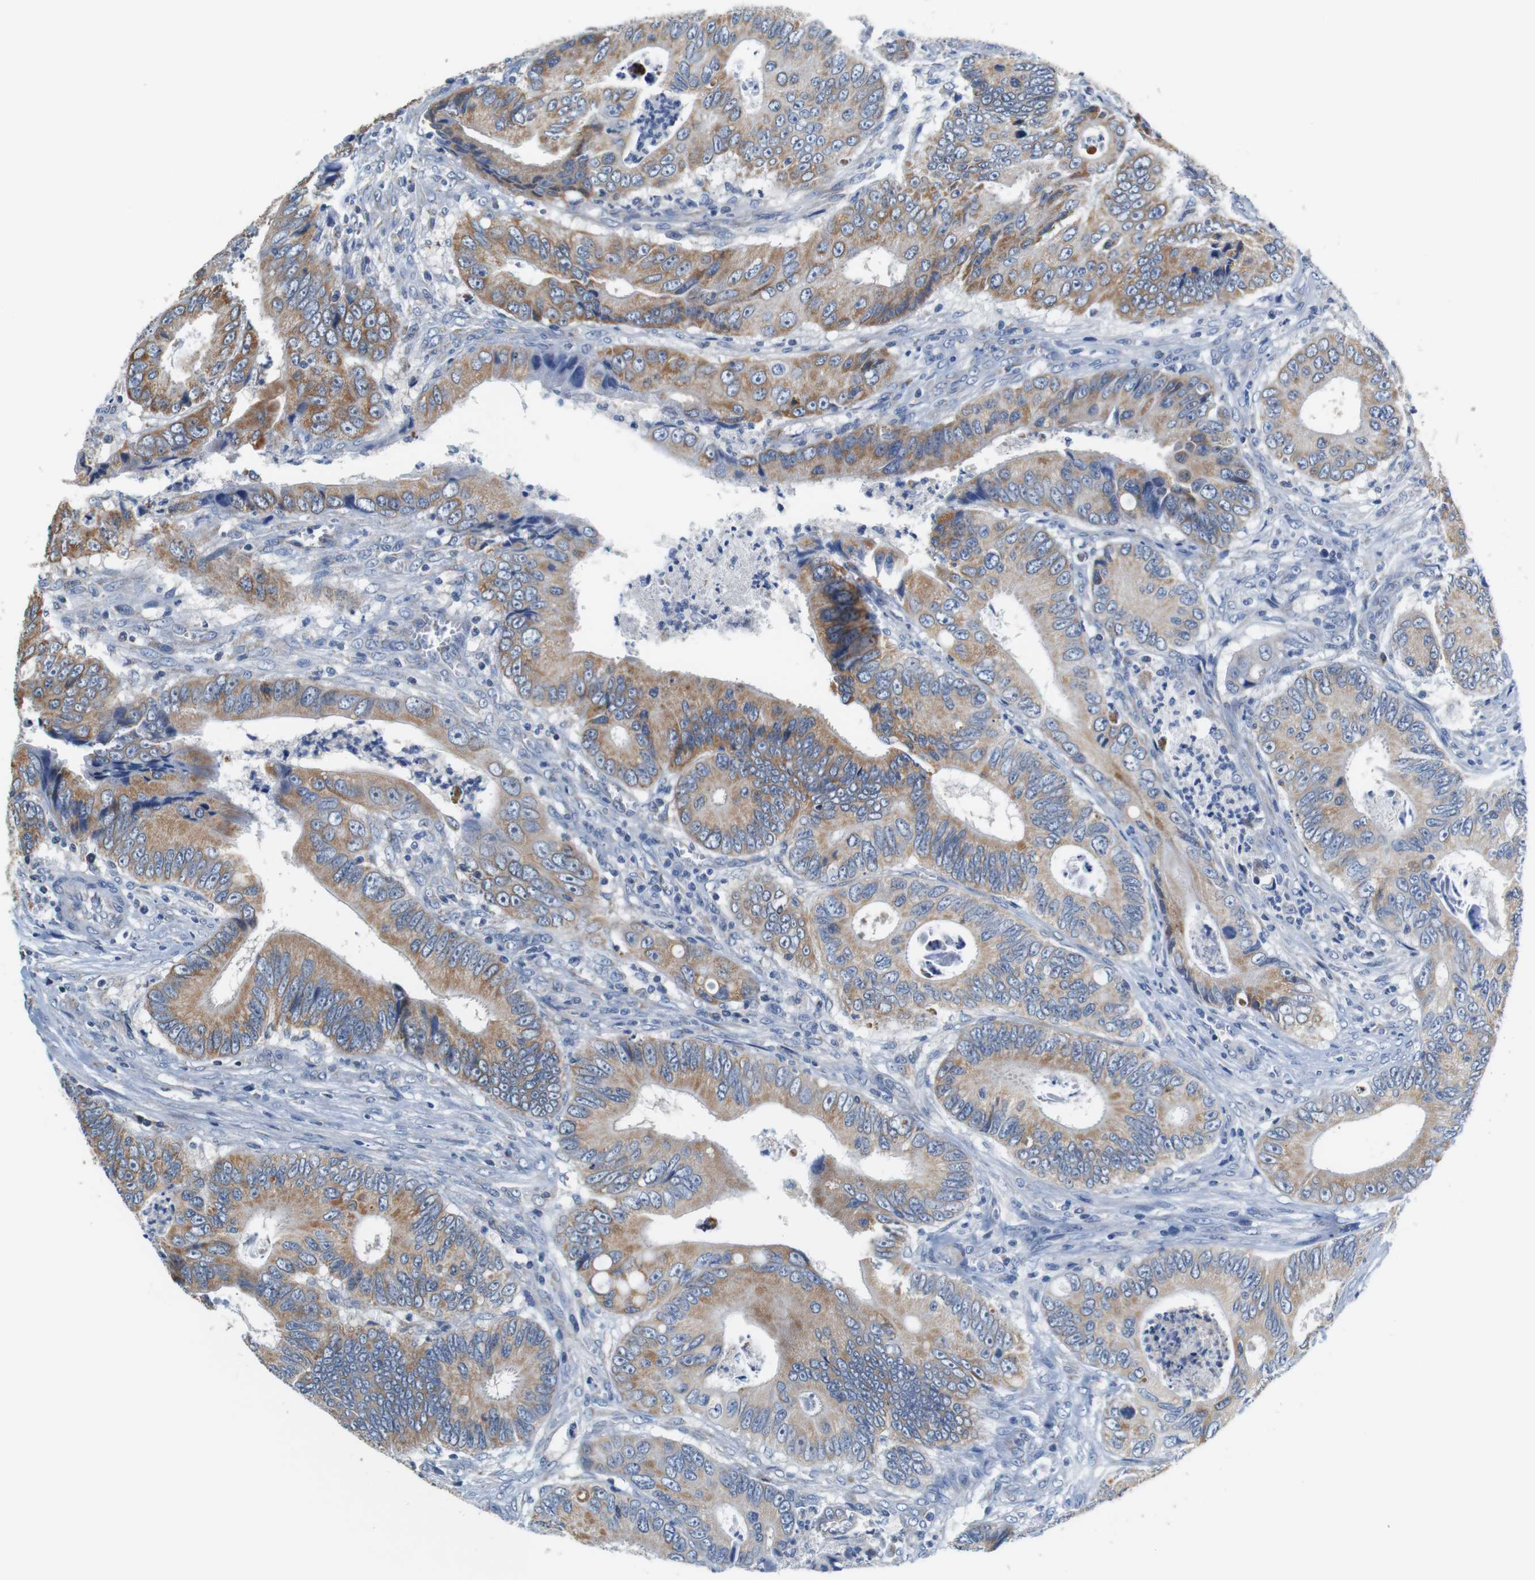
{"staining": {"intensity": "weak", "quantity": ">75%", "location": "cytoplasmic/membranous"}, "tissue": "colorectal cancer", "cell_type": "Tumor cells", "image_type": "cancer", "snomed": [{"axis": "morphology", "description": "Inflammation, NOS"}, {"axis": "morphology", "description": "Adenocarcinoma, NOS"}, {"axis": "topography", "description": "Colon"}], "caption": "An image of human adenocarcinoma (colorectal) stained for a protein reveals weak cytoplasmic/membranous brown staining in tumor cells. (Brightfield microscopy of DAB IHC at high magnification).", "gene": "LRP4", "patient": {"sex": "male", "age": 72}}